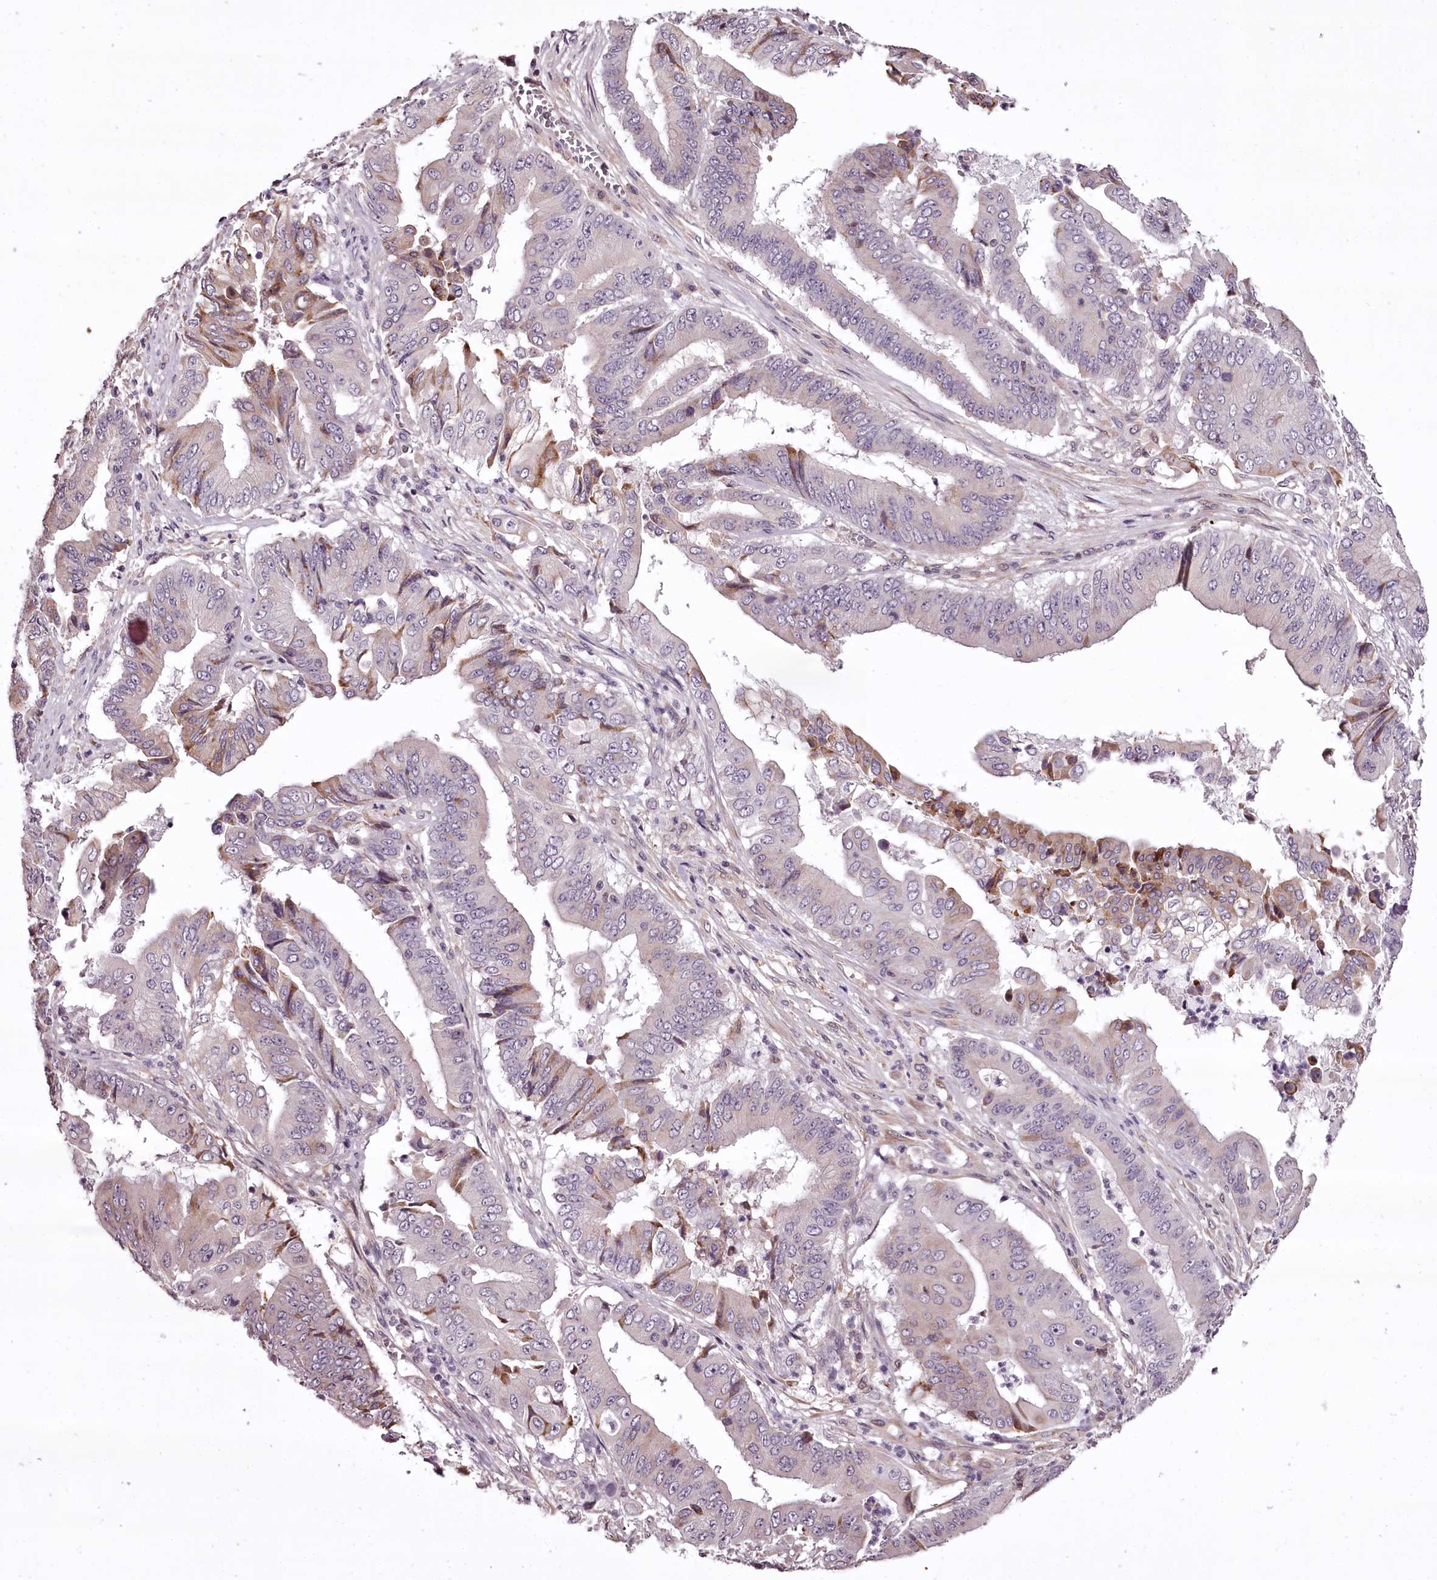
{"staining": {"intensity": "weak", "quantity": "<25%", "location": "cytoplasmic/membranous"}, "tissue": "pancreatic cancer", "cell_type": "Tumor cells", "image_type": "cancer", "snomed": [{"axis": "morphology", "description": "Adenocarcinoma, NOS"}, {"axis": "topography", "description": "Pancreas"}], "caption": "An IHC micrograph of pancreatic cancer (adenocarcinoma) is shown. There is no staining in tumor cells of pancreatic cancer (adenocarcinoma).", "gene": "CCDC92", "patient": {"sex": "female", "age": 77}}